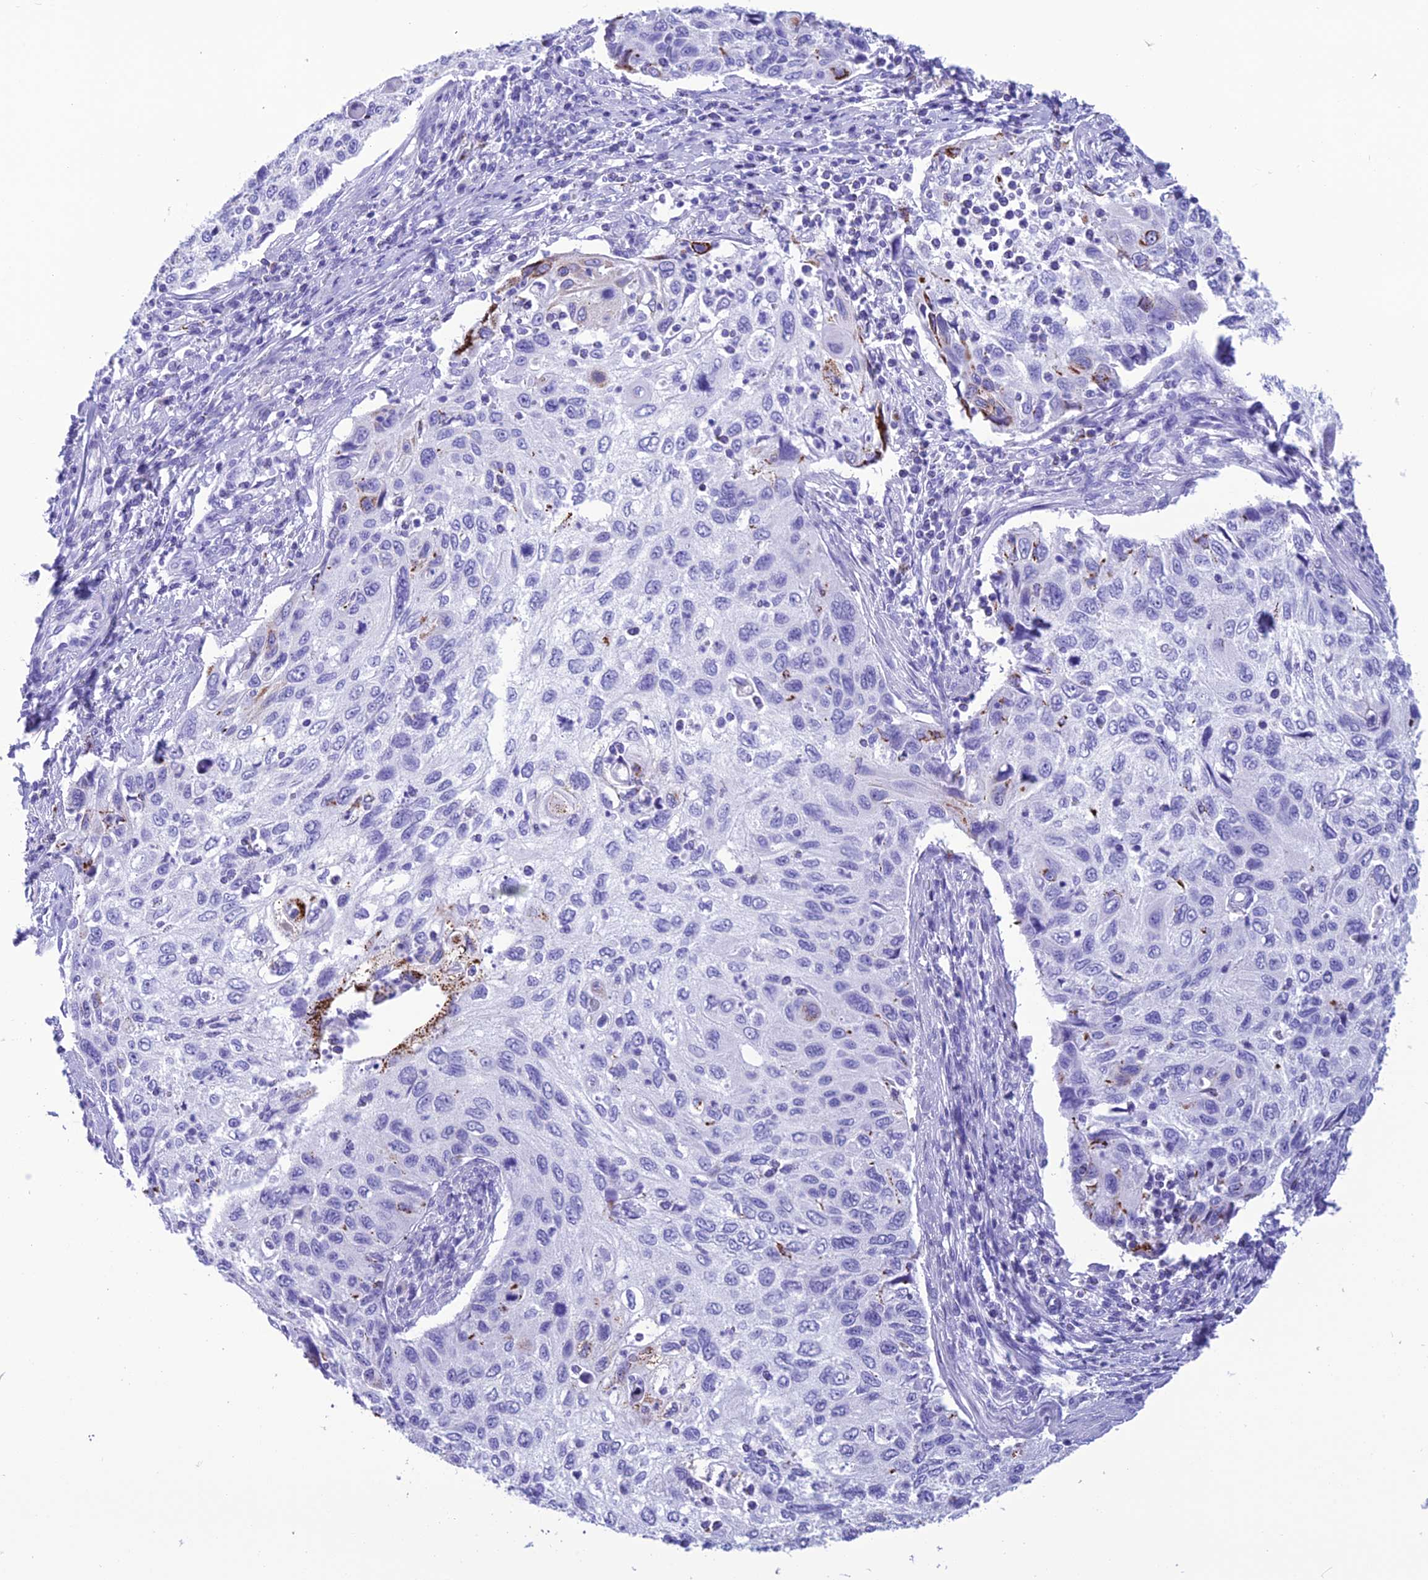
{"staining": {"intensity": "moderate", "quantity": "<25%", "location": "cytoplasmic/membranous"}, "tissue": "cervical cancer", "cell_type": "Tumor cells", "image_type": "cancer", "snomed": [{"axis": "morphology", "description": "Squamous cell carcinoma, NOS"}, {"axis": "topography", "description": "Cervix"}], "caption": "High-power microscopy captured an IHC histopathology image of cervical squamous cell carcinoma, revealing moderate cytoplasmic/membranous positivity in about <25% of tumor cells.", "gene": "TRAM1L1", "patient": {"sex": "female", "age": 70}}